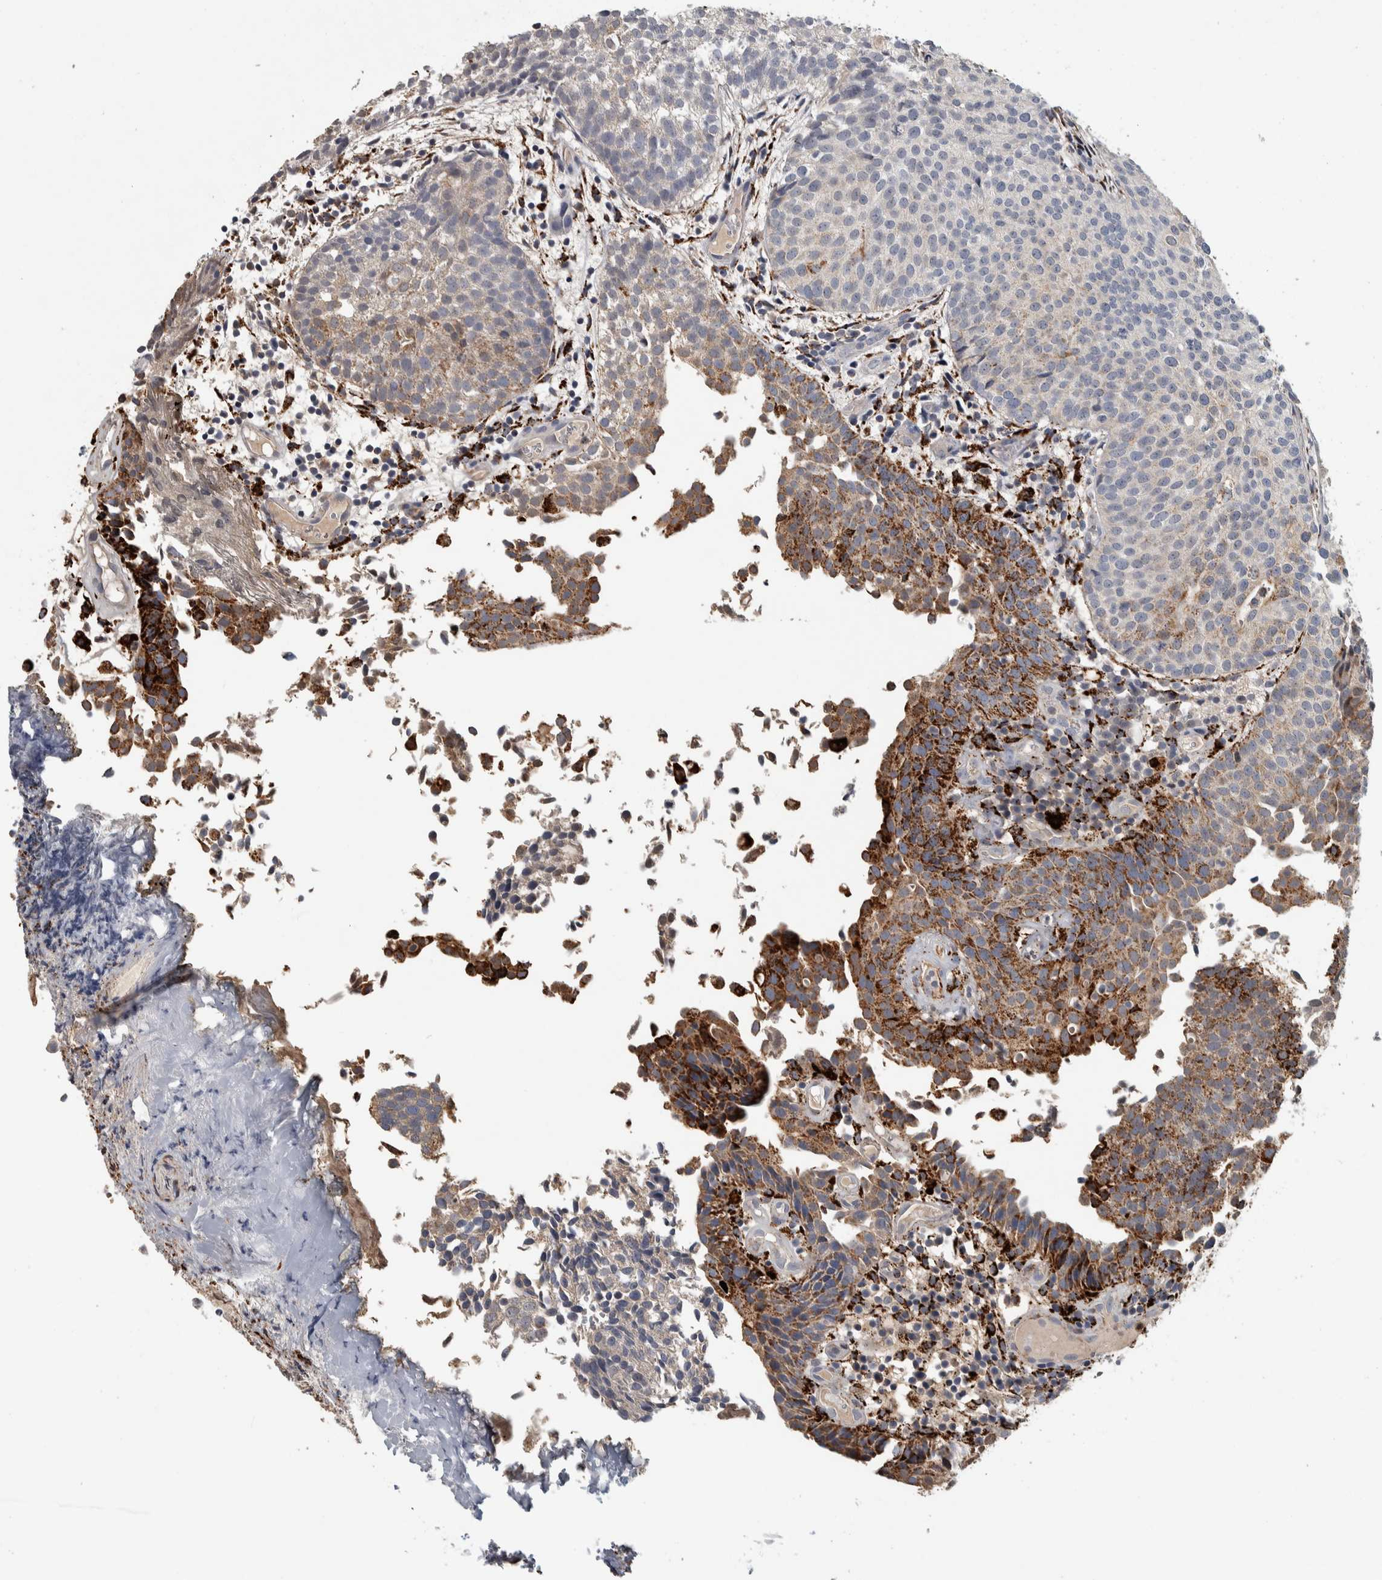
{"staining": {"intensity": "strong", "quantity": "<25%", "location": "cytoplasmic/membranous"}, "tissue": "urothelial cancer", "cell_type": "Tumor cells", "image_type": "cancer", "snomed": [{"axis": "morphology", "description": "Urothelial carcinoma, Low grade"}, {"axis": "topography", "description": "Urinary bladder"}], "caption": "This image demonstrates IHC staining of human low-grade urothelial carcinoma, with medium strong cytoplasmic/membranous expression in about <25% of tumor cells.", "gene": "FAM78A", "patient": {"sex": "male", "age": 86}}